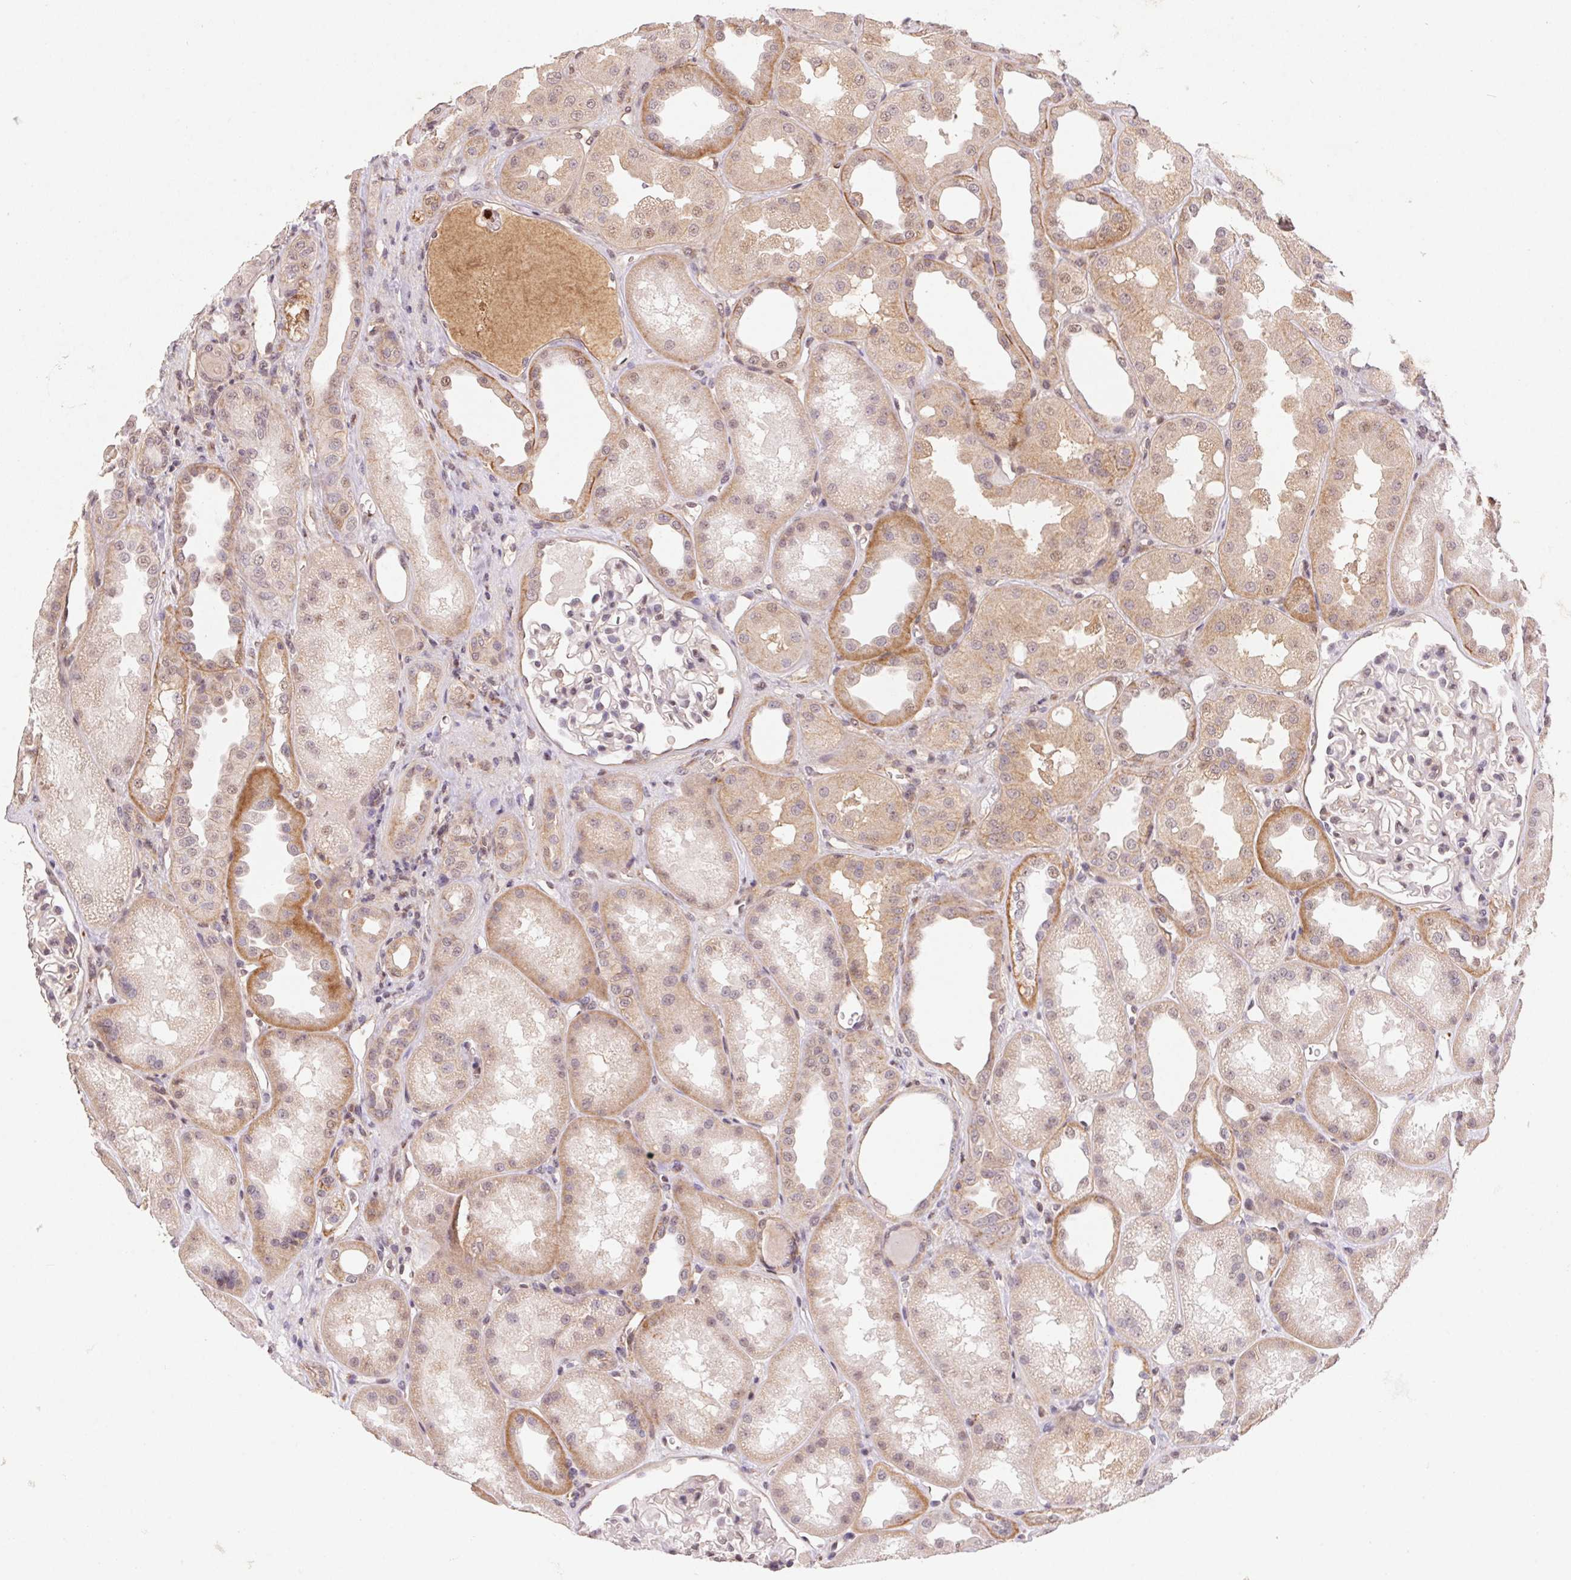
{"staining": {"intensity": "negative", "quantity": "none", "location": "none"}, "tissue": "kidney", "cell_type": "Cells in glomeruli", "image_type": "normal", "snomed": [{"axis": "morphology", "description": "Normal tissue, NOS"}, {"axis": "topography", "description": "Kidney"}], "caption": "The photomicrograph exhibits no staining of cells in glomeruli in unremarkable kidney.", "gene": "SLC52A2", "patient": {"sex": "male", "age": 61}}